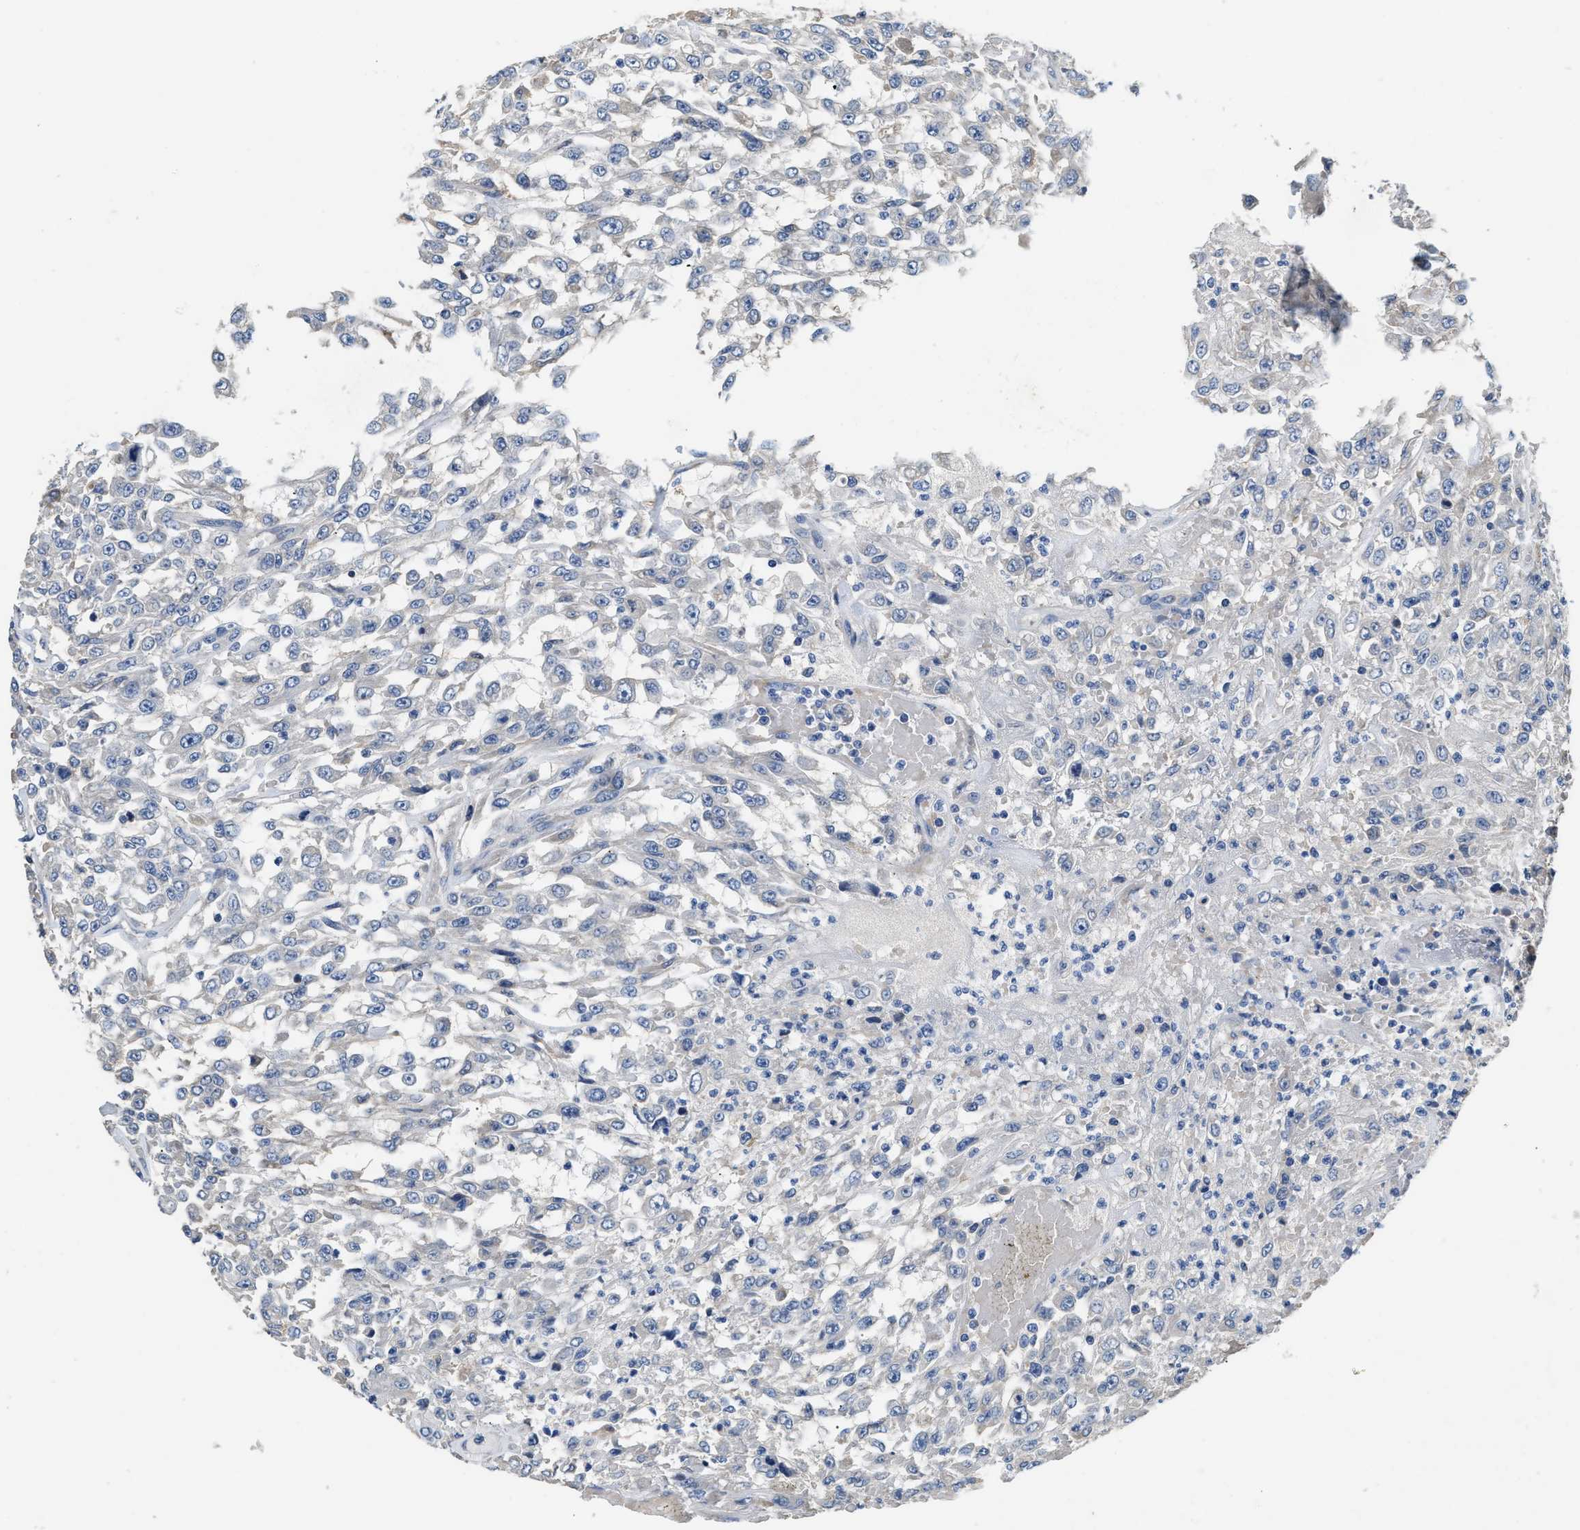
{"staining": {"intensity": "negative", "quantity": "none", "location": "none"}, "tissue": "urothelial cancer", "cell_type": "Tumor cells", "image_type": "cancer", "snomed": [{"axis": "morphology", "description": "Urothelial carcinoma, High grade"}, {"axis": "topography", "description": "Urinary bladder"}], "caption": "IHC of human urothelial cancer reveals no staining in tumor cells.", "gene": "IL17RC", "patient": {"sex": "male", "age": 46}}